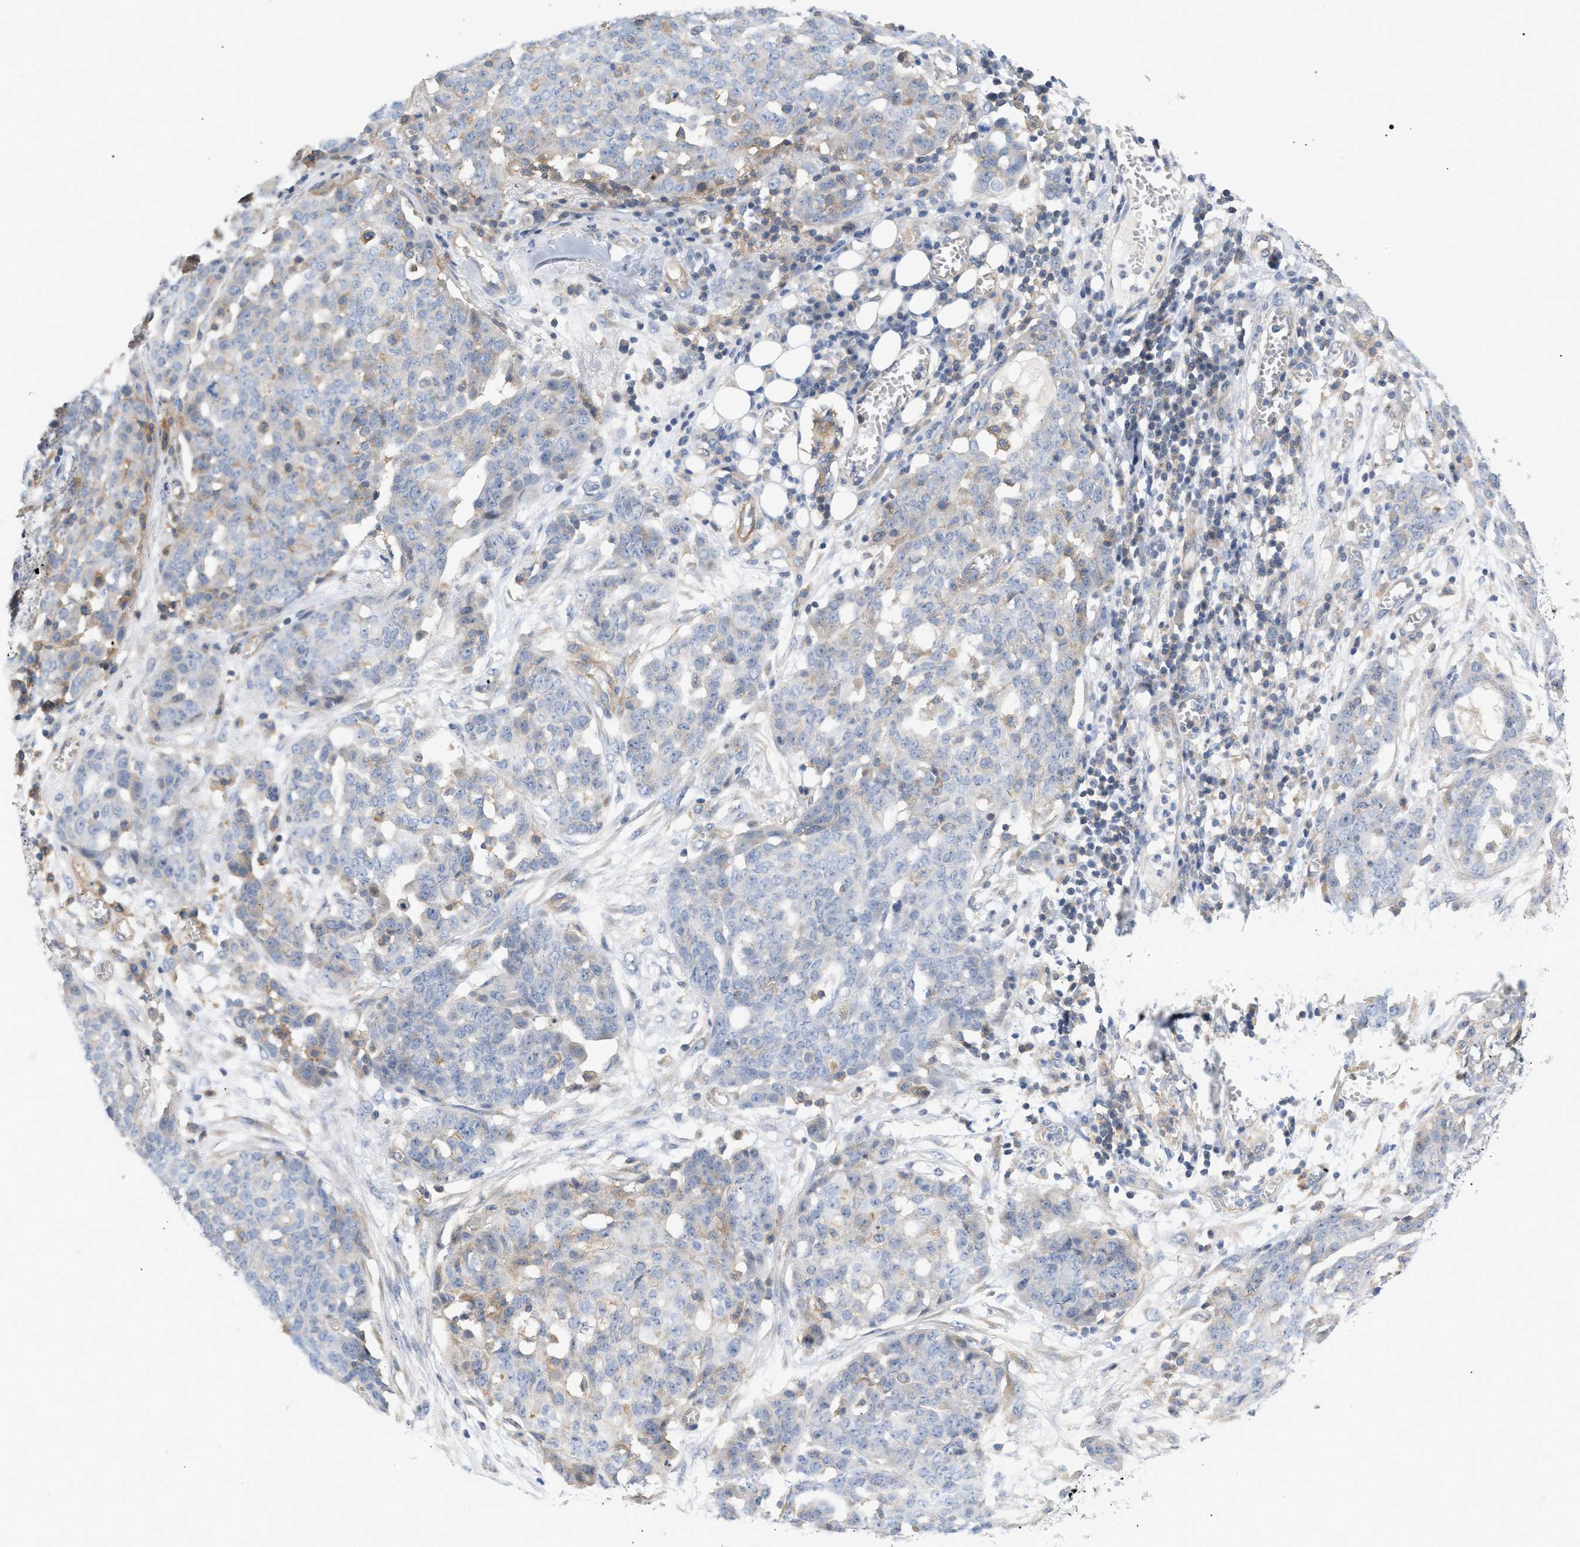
{"staining": {"intensity": "negative", "quantity": "none", "location": "none"}, "tissue": "ovarian cancer", "cell_type": "Tumor cells", "image_type": "cancer", "snomed": [{"axis": "morphology", "description": "Cystadenocarcinoma, serous, NOS"}, {"axis": "topography", "description": "Soft tissue"}, {"axis": "topography", "description": "Ovary"}], "caption": "Human ovarian serous cystadenocarcinoma stained for a protein using IHC demonstrates no positivity in tumor cells.", "gene": "LRCH1", "patient": {"sex": "female", "age": 57}}